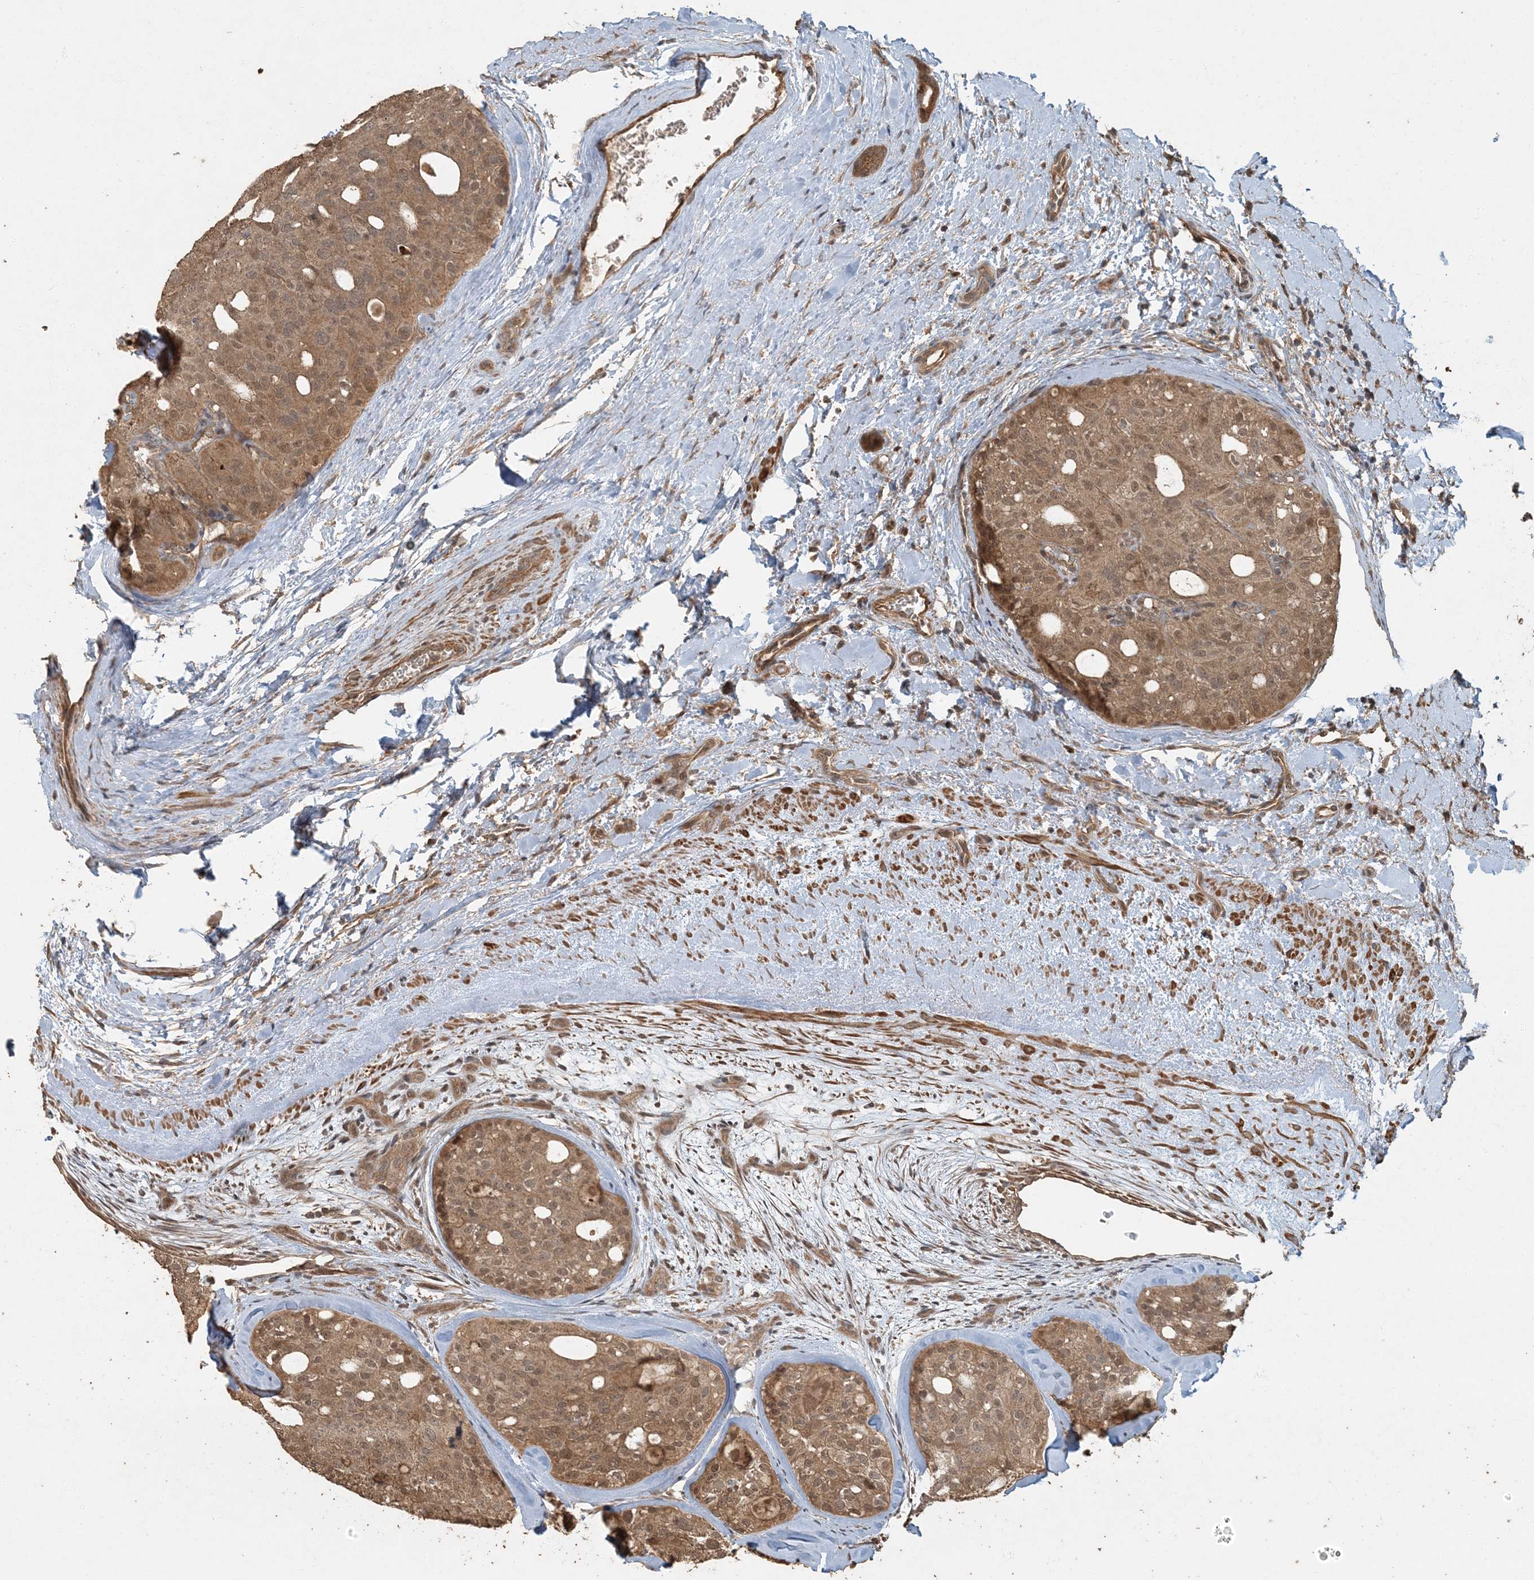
{"staining": {"intensity": "moderate", "quantity": ">75%", "location": "cytoplasmic/membranous"}, "tissue": "thyroid cancer", "cell_type": "Tumor cells", "image_type": "cancer", "snomed": [{"axis": "morphology", "description": "Follicular adenoma carcinoma, NOS"}, {"axis": "topography", "description": "Thyroid gland"}], "caption": "High-magnification brightfield microscopy of thyroid follicular adenoma carcinoma stained with DAB (3,3'-diaminobenzidine) (brown) and counterstained with hematoxylin (blue). tumor cells exhibit moderate cytoplasmic/membranous expression is present in about>75% of cells.", "gene": "AK9", "patient": {"sex": "male", "age": 75}}